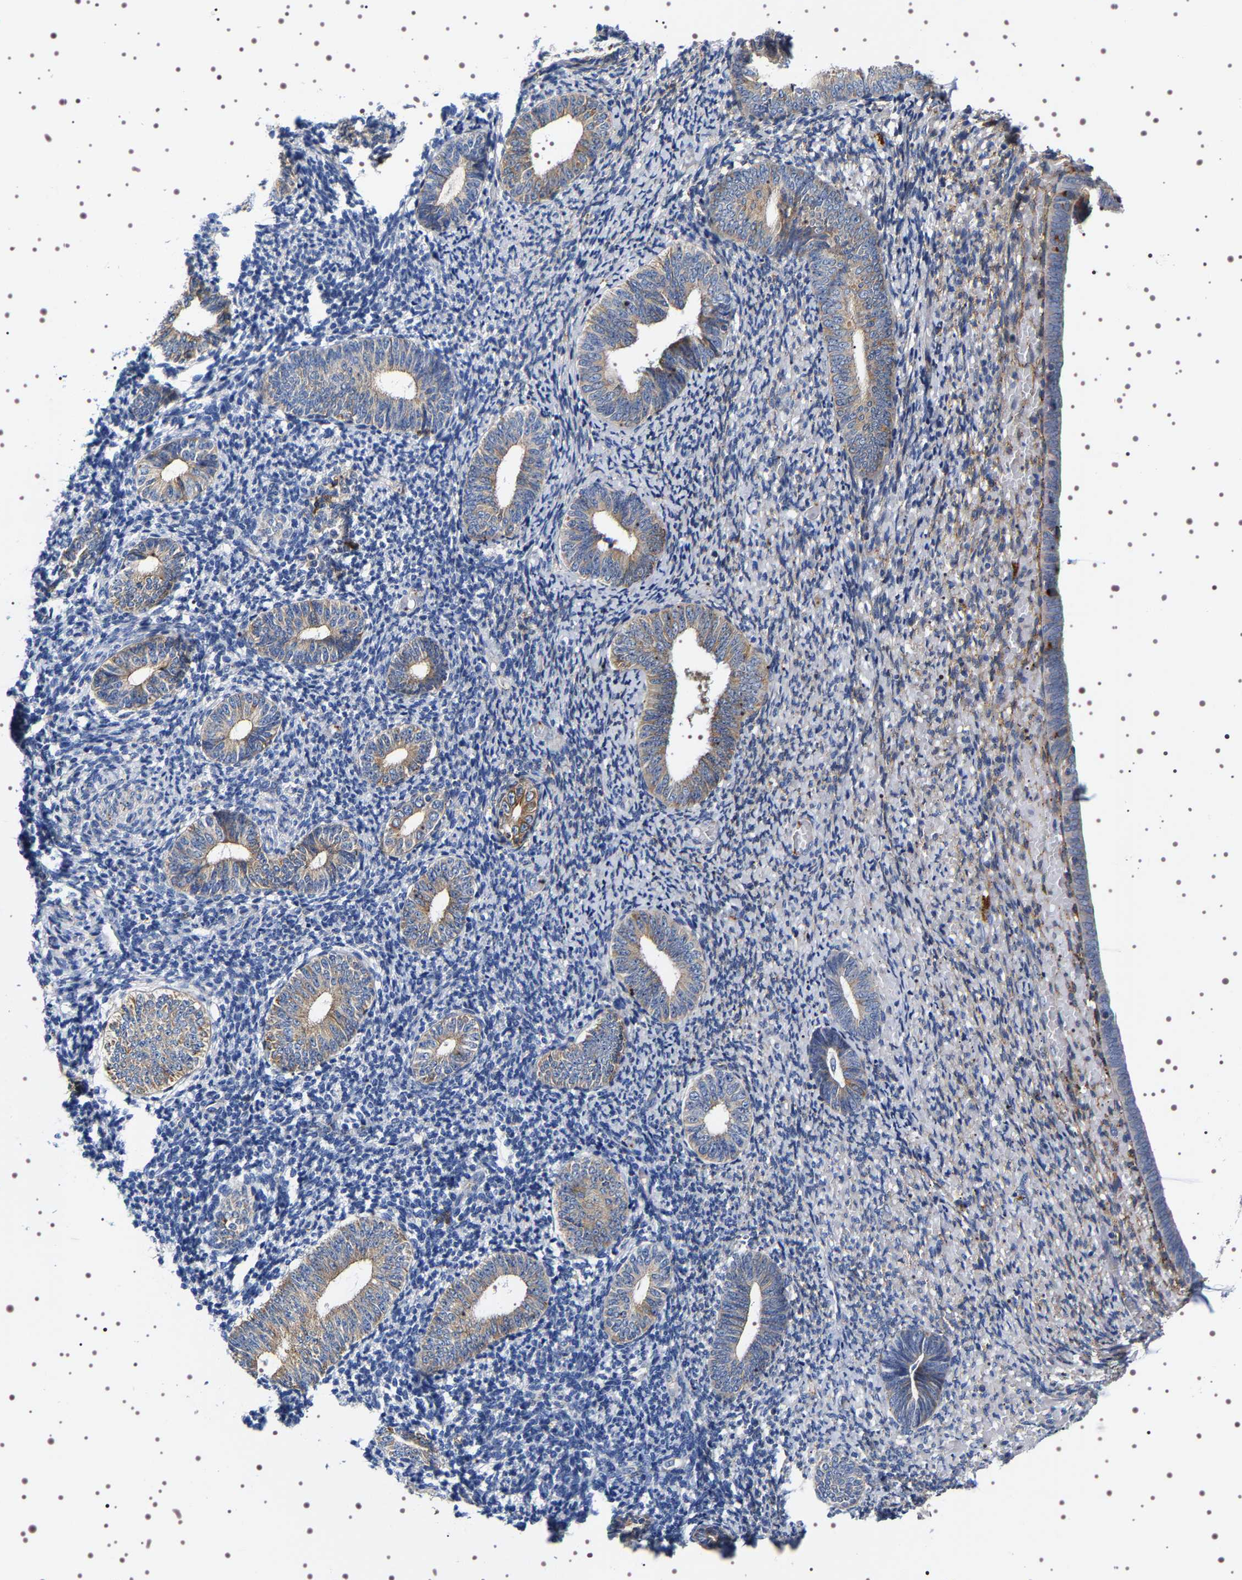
{"staining": {"intensity": "moderate", "quantity": "<25%", "location": "cytoplasmic/membranous"}, "tissue": "endometrium", "cell_type": "Cells in endometrial stroma", "image_type": "normal", "snomed": [{"axis": "morphology", "description": "Normal tissue, NOS"}, {"axis": "topography", "description": "Endometrium"}], "caption": "Immunohistochemistry photomicrograph of benign endometrium stained for a protein (brown), which reveals low levels of moderate cytoplasmic/membranous expression in about <25% of cells in endometrial stroma.", "gene": "SQLE", "patient": {"sex": "female", "age": 66}}